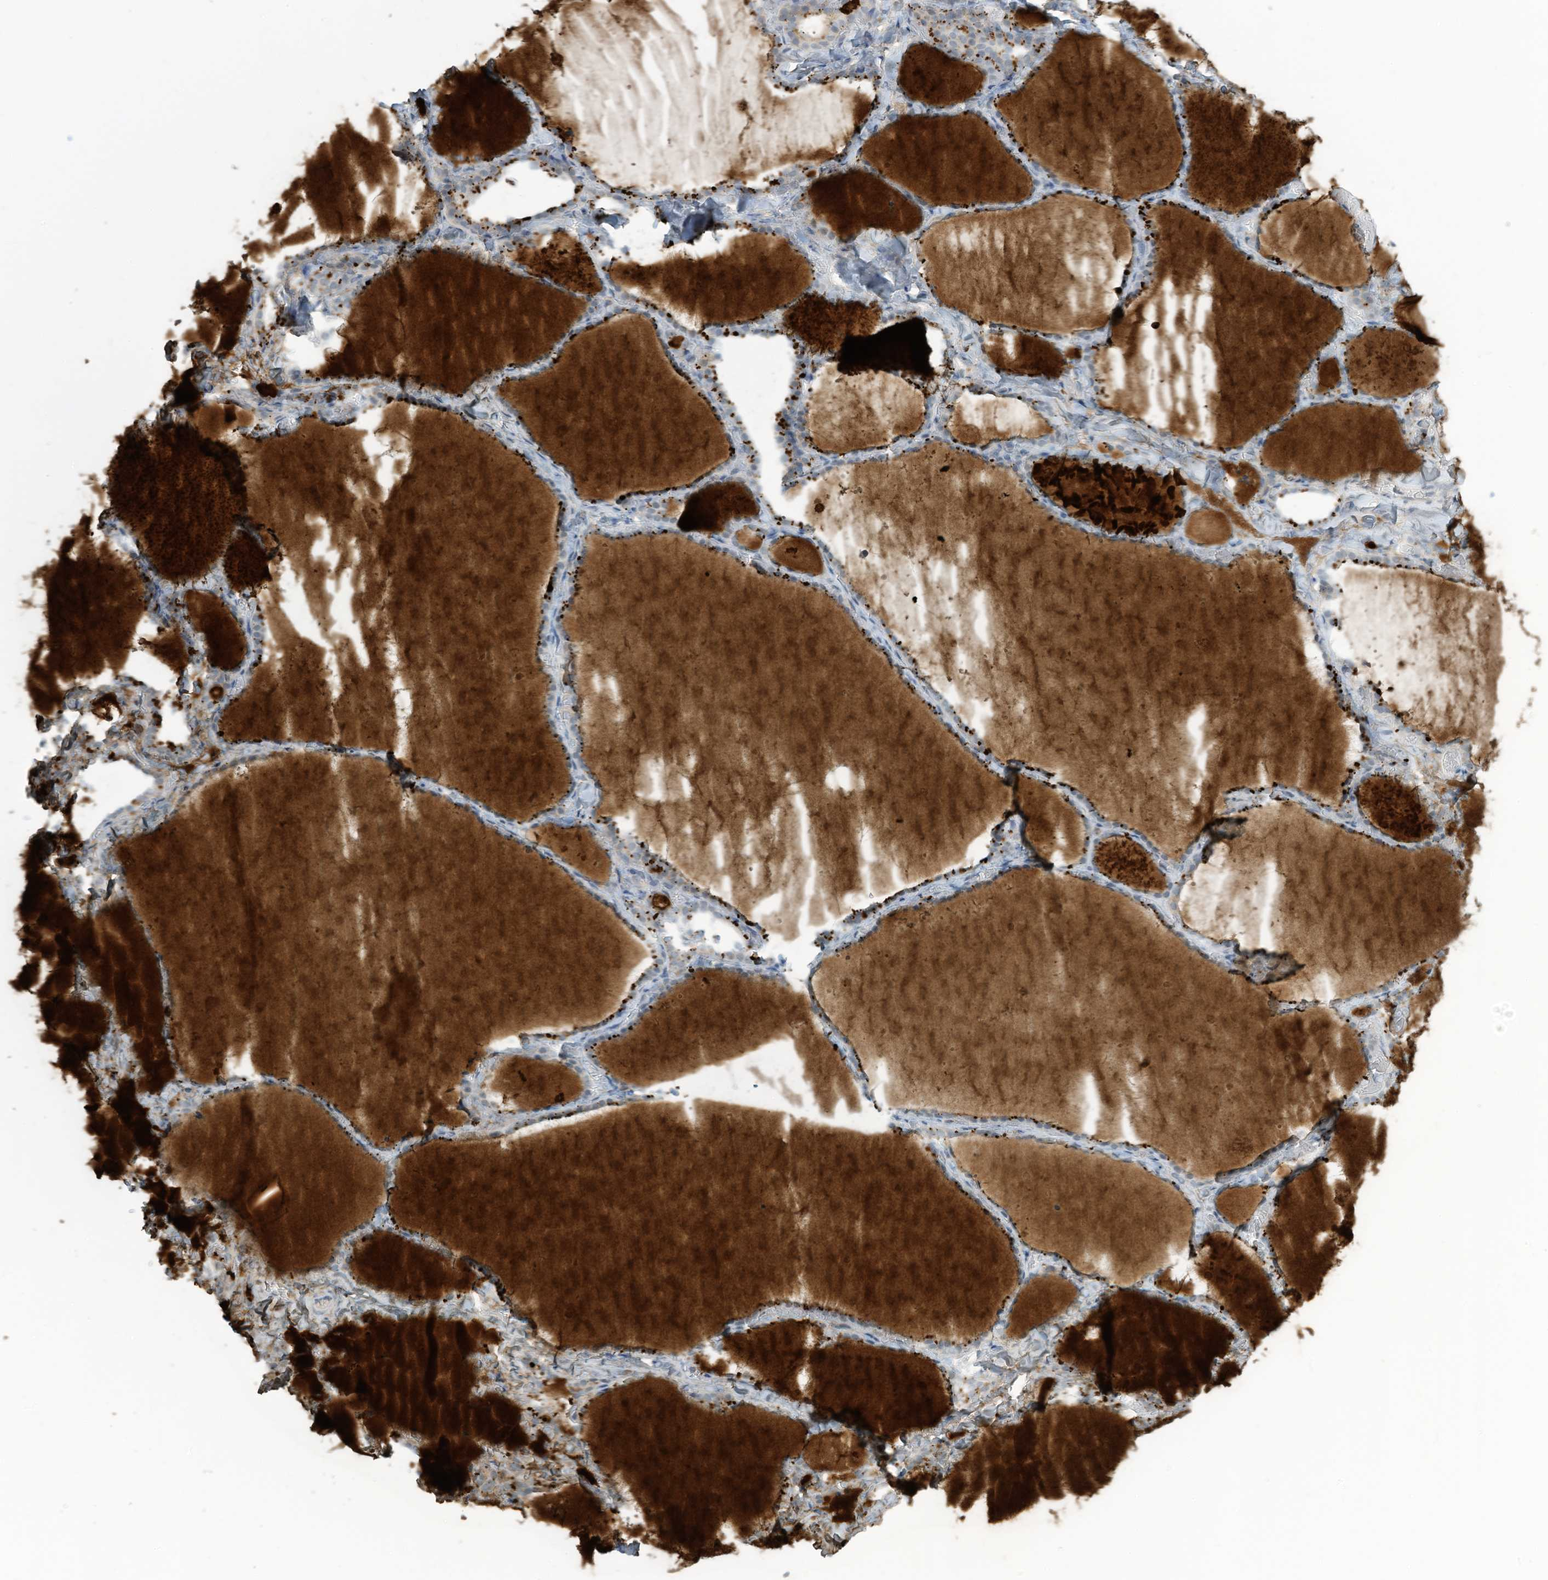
{"staining": {"intensity": "strong", "quantity": "25%-75%", "location": "cytoplasmic/membranous"}, "tissue": "thyroid gland", "cell_type": "Glandular cells", "image_type": "normal", "snomed": [{"axis": "morphology", "description": "Normal tissue, NOS"}, {"axis": "topography", "description": "Thyroid gland"}], "caption": "Thyroid gland stained with a brown dye exhibits strong cytoplasmic/membranous positive expression in approximately 25%-75% of glandular cells.", "gene": "PARVG", "patient": {"sex": "female", "age": 22}}